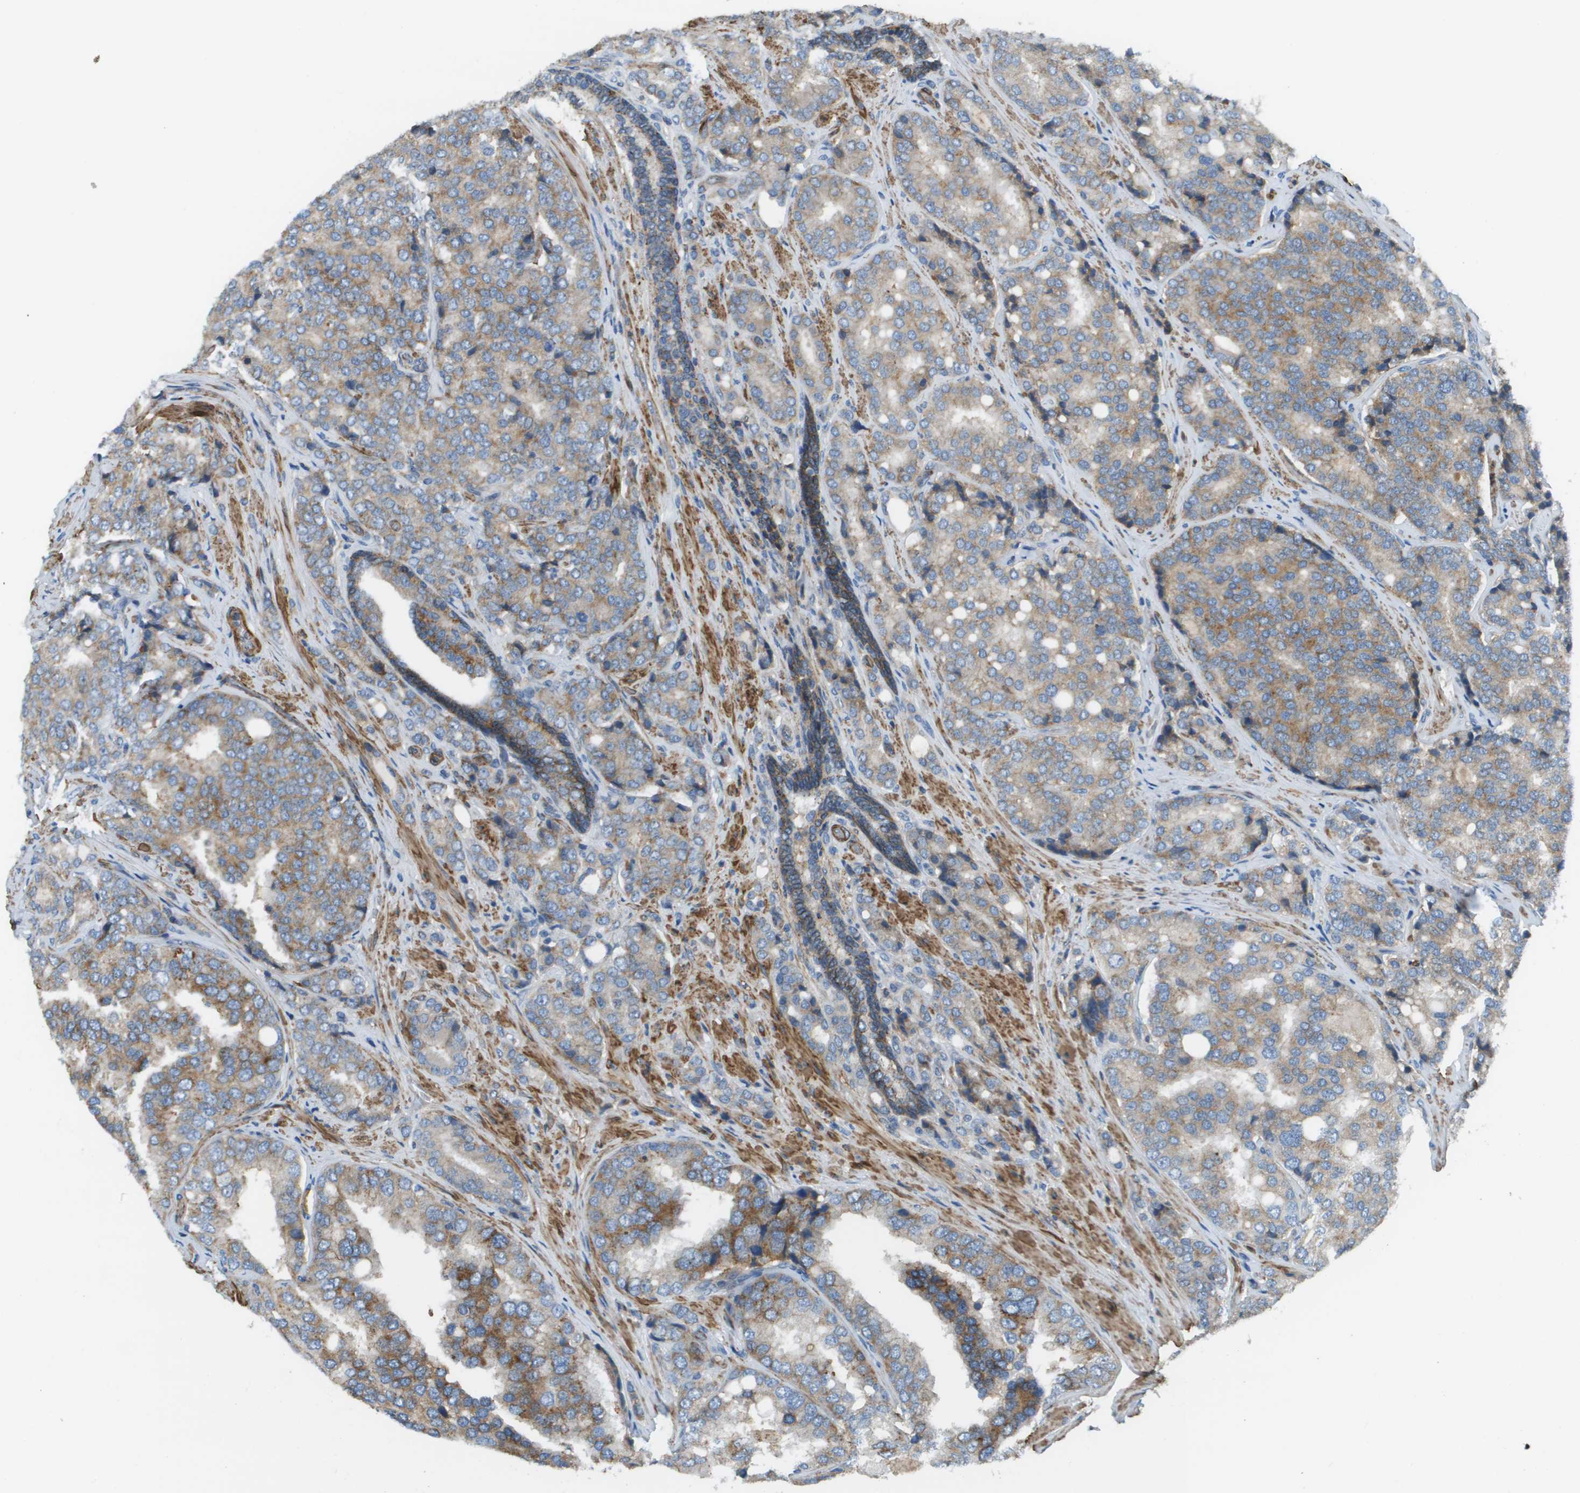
{"staining": {"intensity": "weak", "quantity": ">75%", "location": "cytoplasmic/membranous"}, "tissue": "prostate cancer", "cell_type": "Tumor cells", "image_type": "cancer", "snomed": [{"axis": "morphology", "description": "Adenocarcinoma, High grade"}, {"axis": "topography", "description": "Prostate"}], "caption": "DAB (3,3'-diaminobenzidine) immunohistochemical staining of human prostate cancer shows weak cytoplasmic/membranous protein positivity in about >75% of tumor cells.", "gene": "MYH11", "patient": {"sex": "male", "age": 50}}